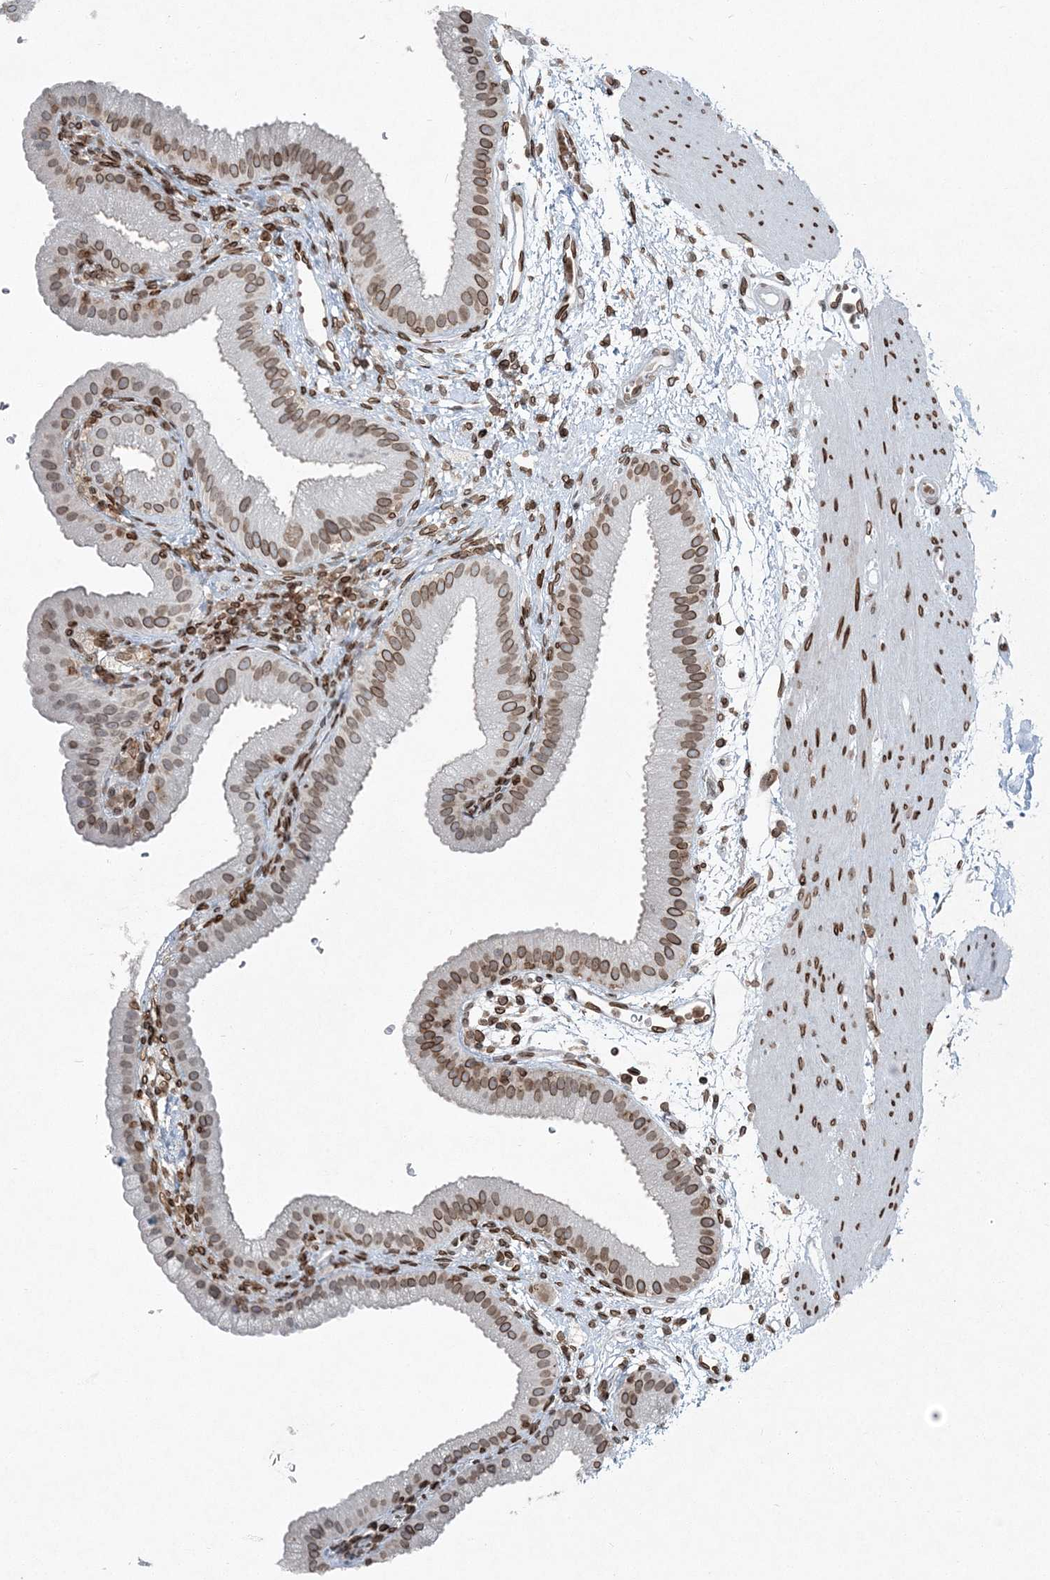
{"staining": {"intensity": "moderate", "quantity": ">75%", "location": "cytoplasmic/membranous,nuclear"}, "tissue": "gallbladder", "cell_type": "Glandular cells", "image_type": "normal", "snomed": [{"axis": "morphology", "description": "Normal tissue, NOS"}, {"axis": "topography", "description": "Gallbladder"}], "caption": "Immunohistochemical staining of unremarkable human gallbladder exhibits >75% levels of moderate cytoplasmic/membranous,nuclear protein staining in about >75% of glandular cells. The protein of interest is shown in brown color, while the nuclei are stained blue.", "gene": "GJD4", "patient": {"sex": "female", "age": 64}}